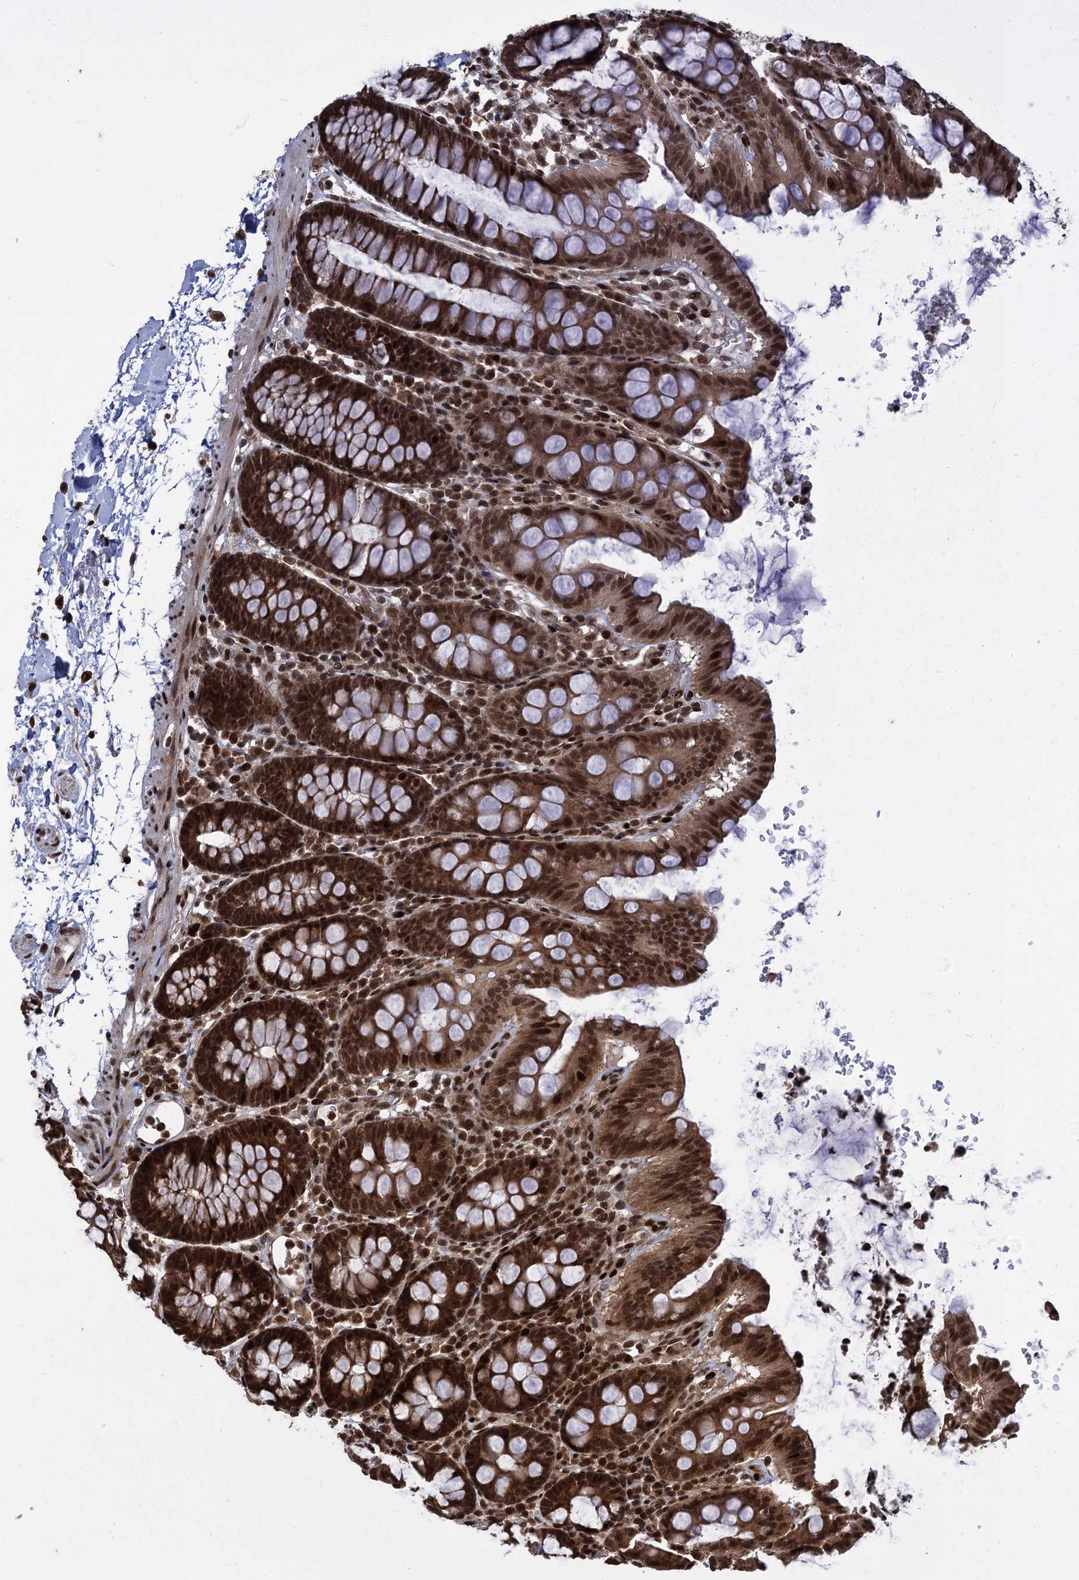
{"staining": {"intensity": "strong", "quantity": ">75%", "location": "nuclear"}, "tissue": "colon", "cell_type": "Endothelial cells", "image_type": "normal", "snomed": [{"axis": "morphology", "description": "Normal tissue, NOS"}, {"axis": "topography", "description": "Colon"}], "caption": "Colon stained with IHC reveals strong nuclear expression in approximately >75% of endothelial cells. The protein of interest is shown in brown color, while the nuclei are stained blue.", "gene": "ZNF169", "patient": {"sex": "male", "age": 75}}